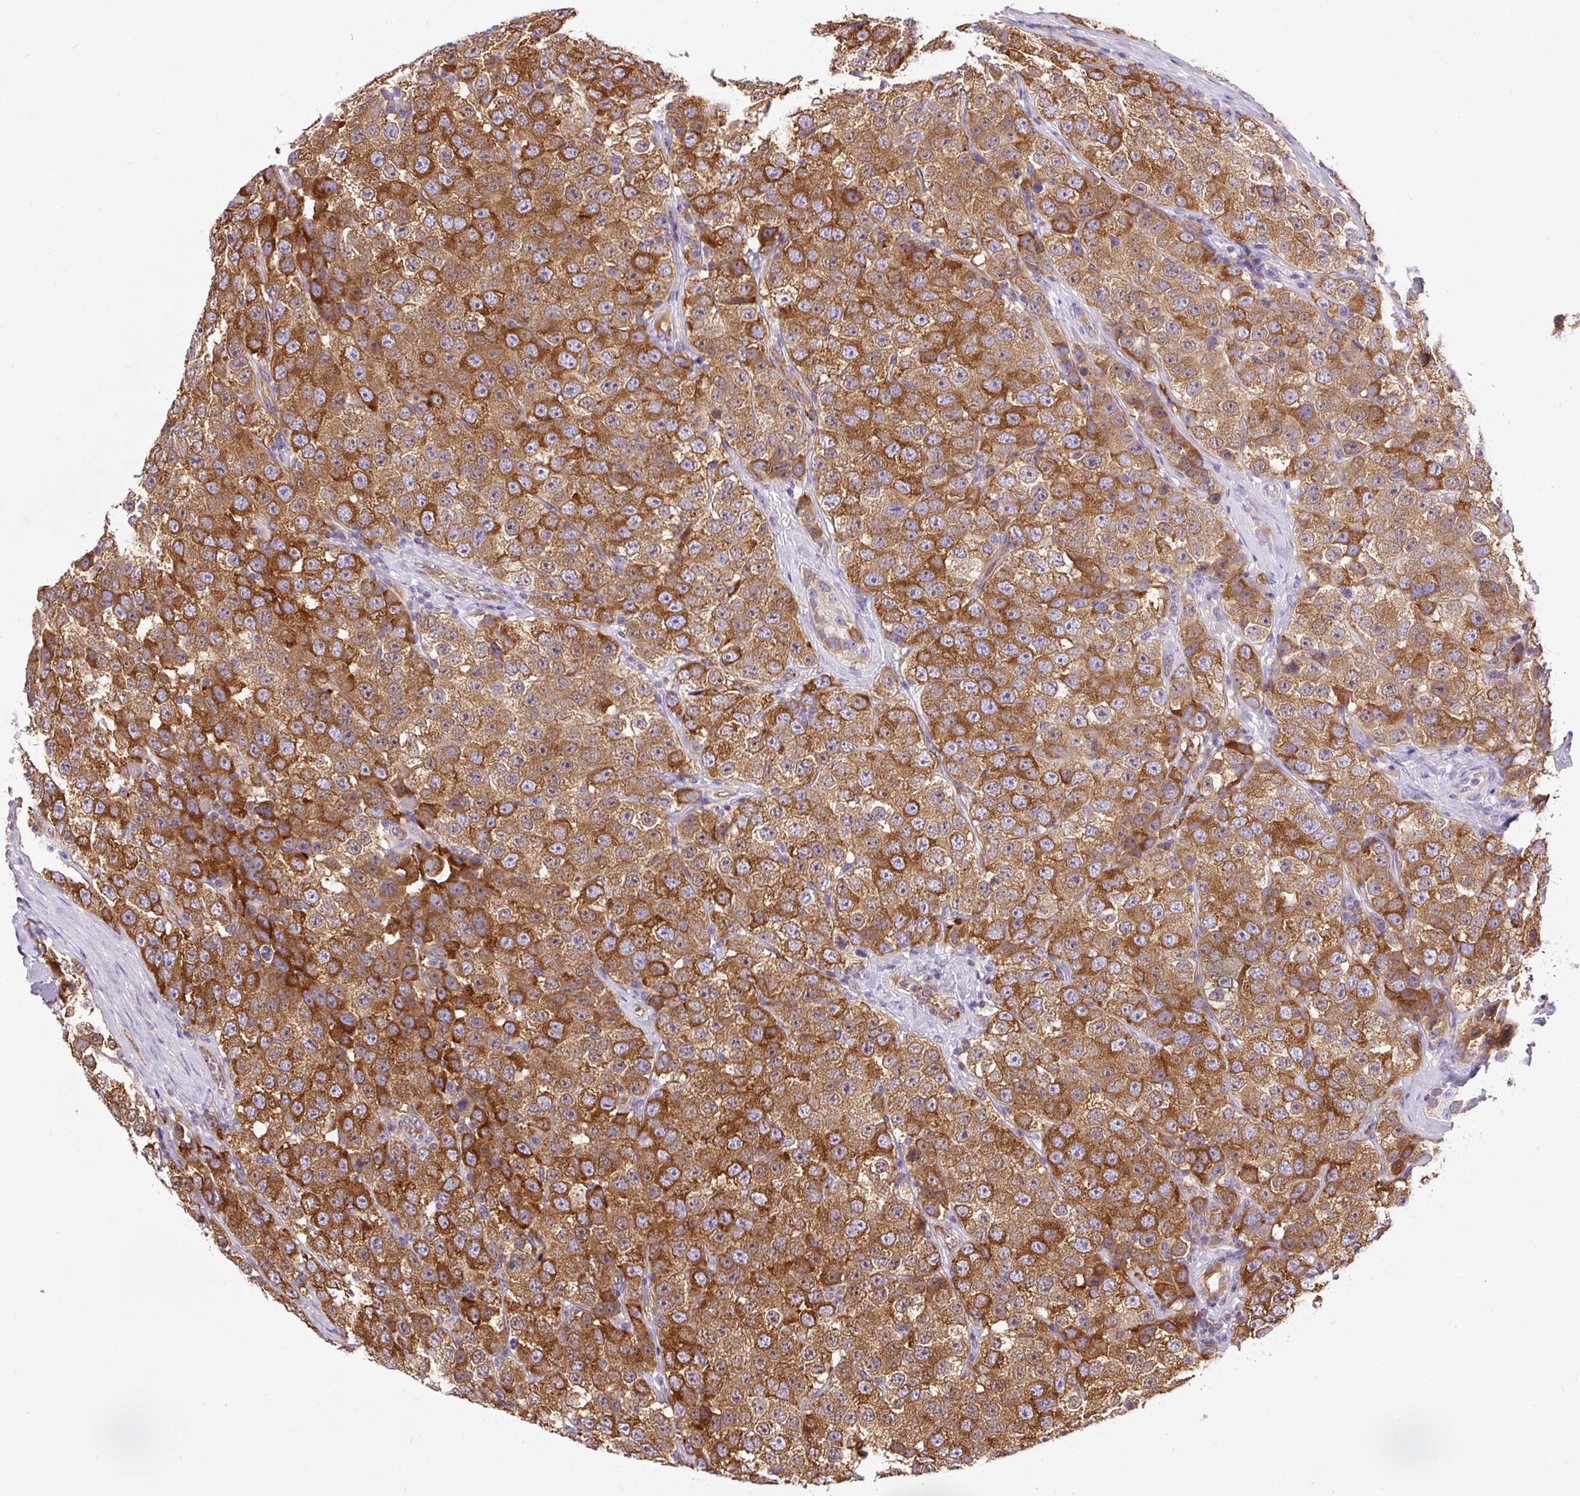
{"staining": {"intensity": "strong", "quantity": ">75%", "location": "cytoplasmic/membranous"}, "tissue": "testis cancer", "cell_type": "Tumor cells", "image_type": "cancer", "snomed": [{"axis": "morphology", "description": "Seminoma, NOS"}, {"axis": "topography", "description": "Testis"}], "caption": "Seminoma (testis) stained with DAB immunohistochemistry shows high levels of strong cytoplasmic/membranous expression in about >75% of tumor cells.", "gene": "MAP1S", "patient": {"sex": "male", "age": 28}}